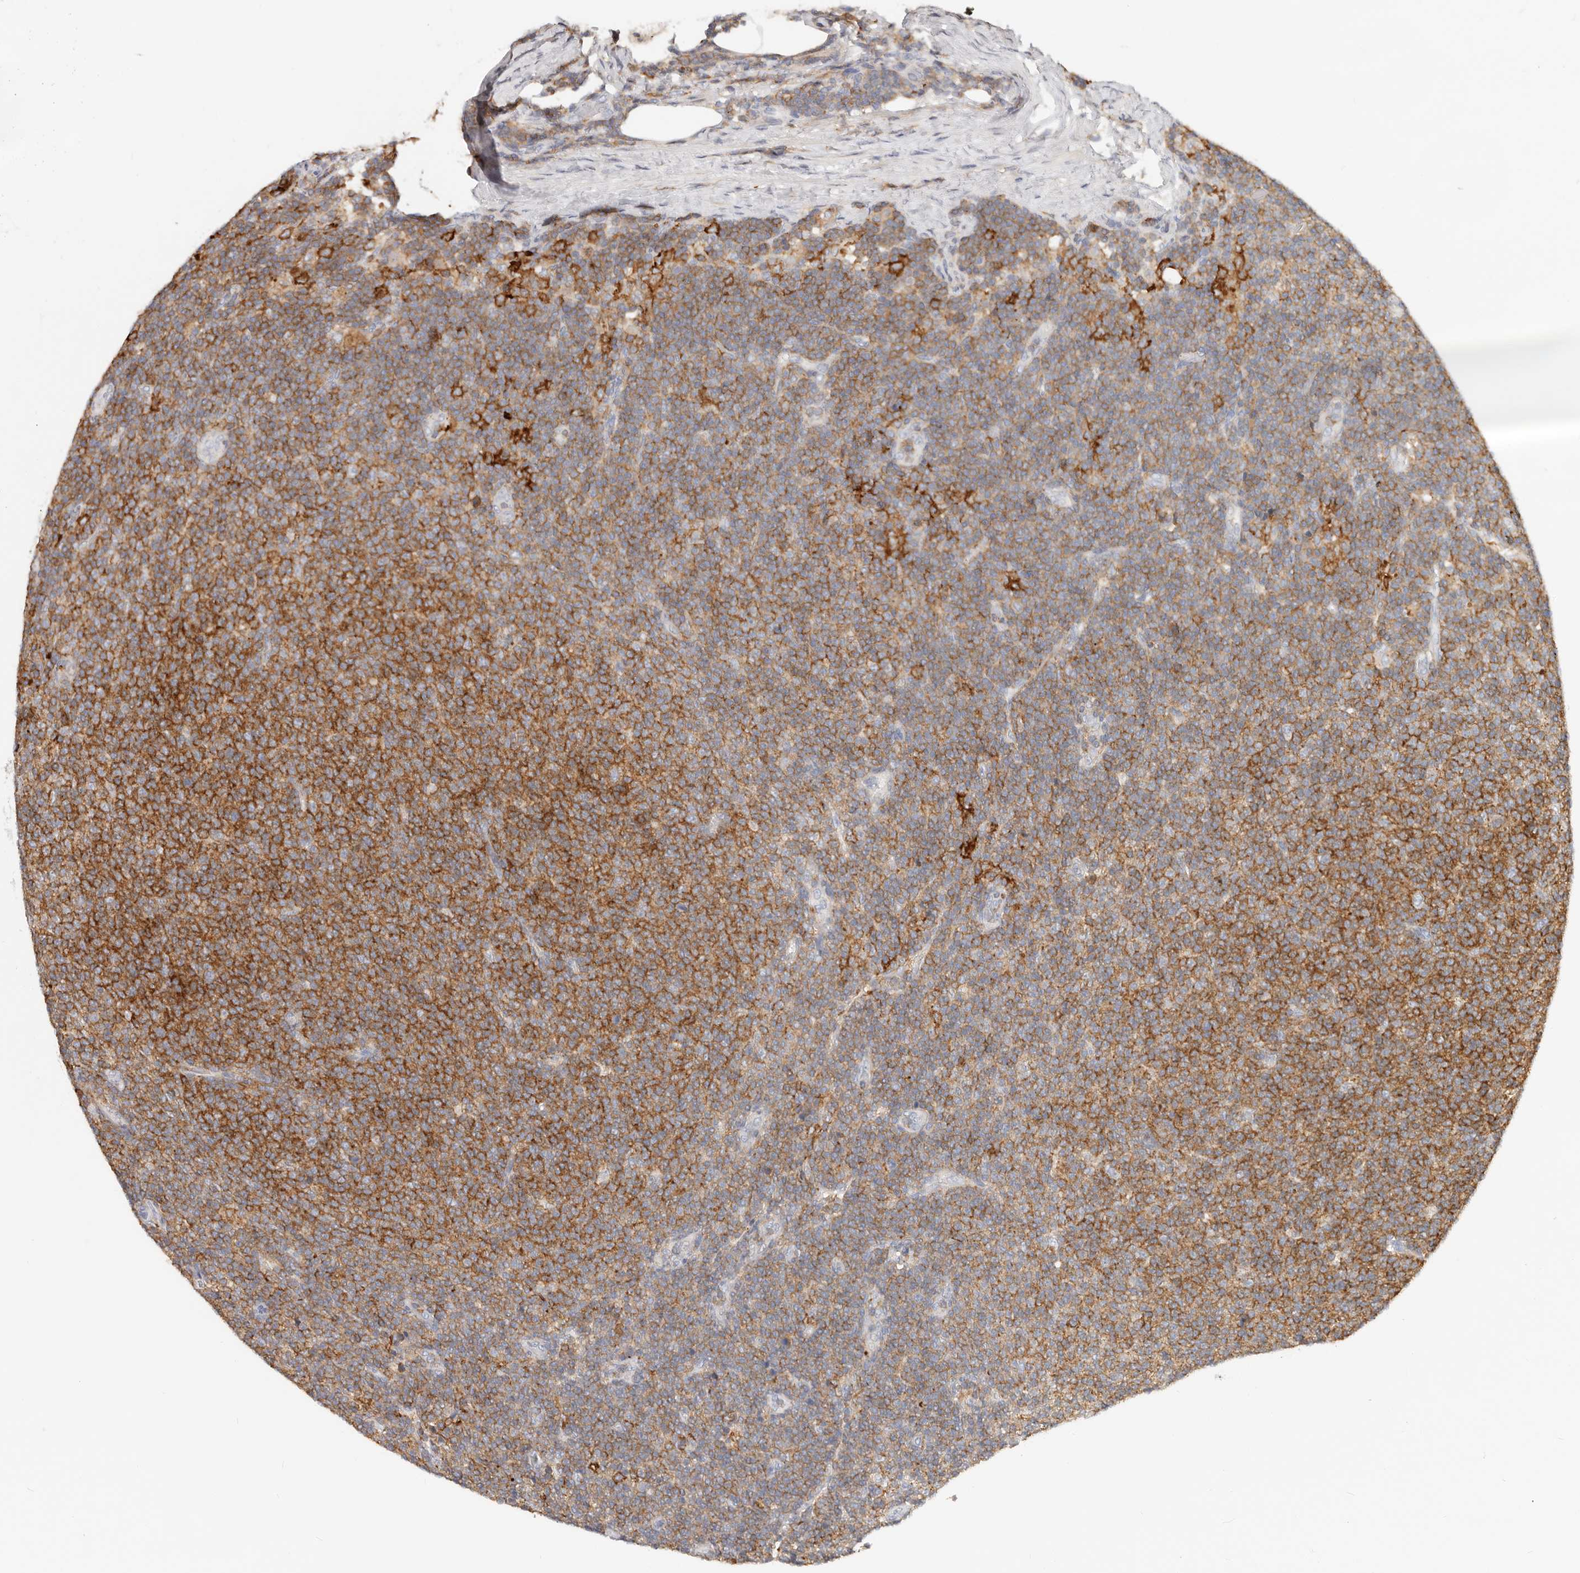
{"staining": {"intensity": "strong", "quantity": ">75%", "location": "cytoplasmic/membranous"}, "tissue": "lymphoma", "cell_type": "Tumor cells", "image_type": "cancer", "snomed": [{"axis": "morphology", "description": "Malignant lymphoma, non-Hodgkin's type, Low grade"}, {"axis": "topography", "description": "Lymph node"}], "caption": "This is a micrograph of IHC staining of lymphoma, which shows strong positivity in the cytoplasmic/membranous of tumor cells.", "gene": "TMEM63B", "patient": {"sex": "male", "age": 66}}